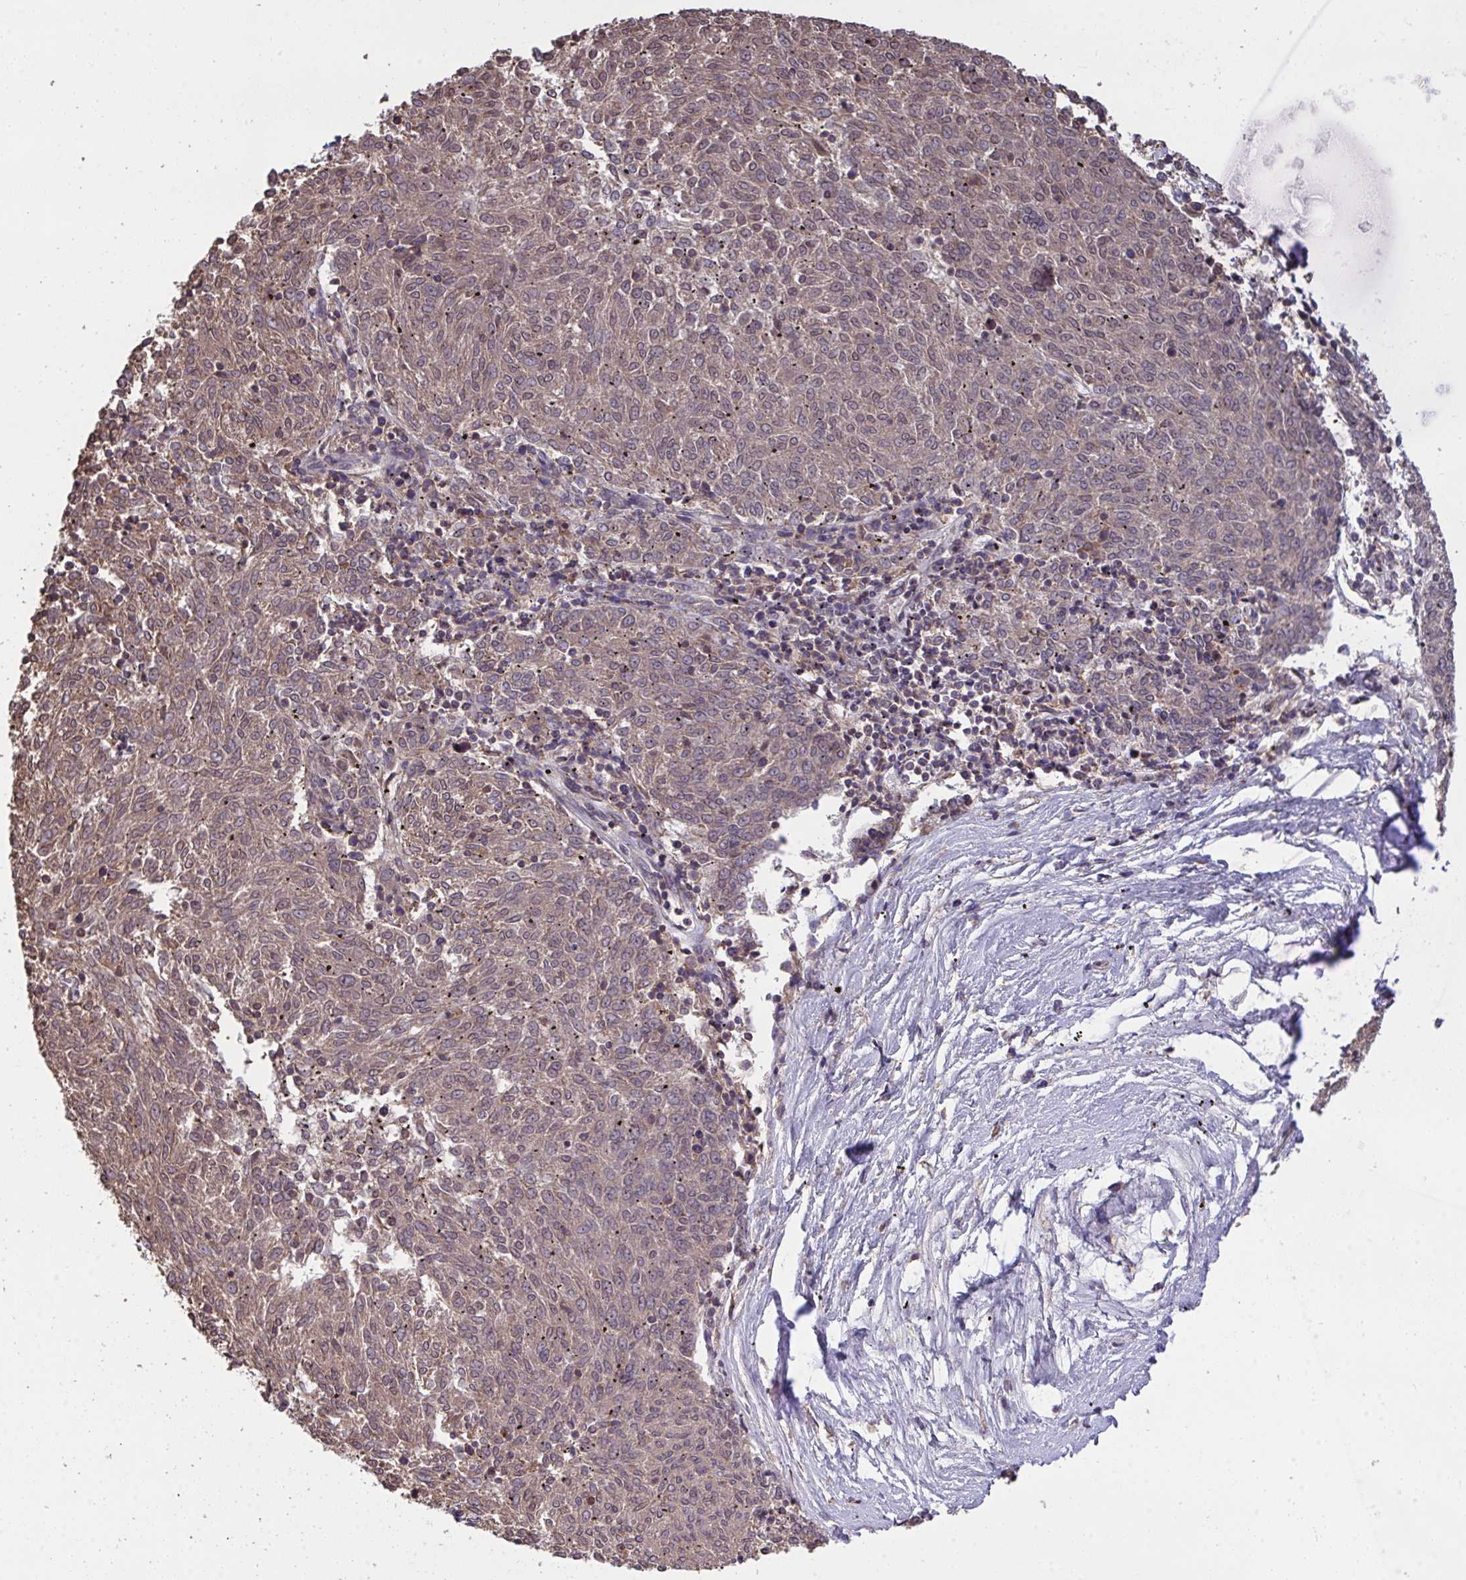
{"staining": {"intensity": "weak", "quantity": "25%-75%", "location": "cytoplasmic/membranous"}, "tissue": "melanoma", "cell_type": "Tumor cells", "image_type": "cancer", "snomed": [{"axis": "morphology", "description": "Malignant melanoma, NOS"}, {"axis": "topography", "description": "Skin"}], "caption": "Weak cytoplasmic/membranous staining for a protein is identified in approximately 25%-75% of tumor cells of melanoma using IHC.", "gene": "PPM1H", "patient": {"sex": "female", "age": 72}}